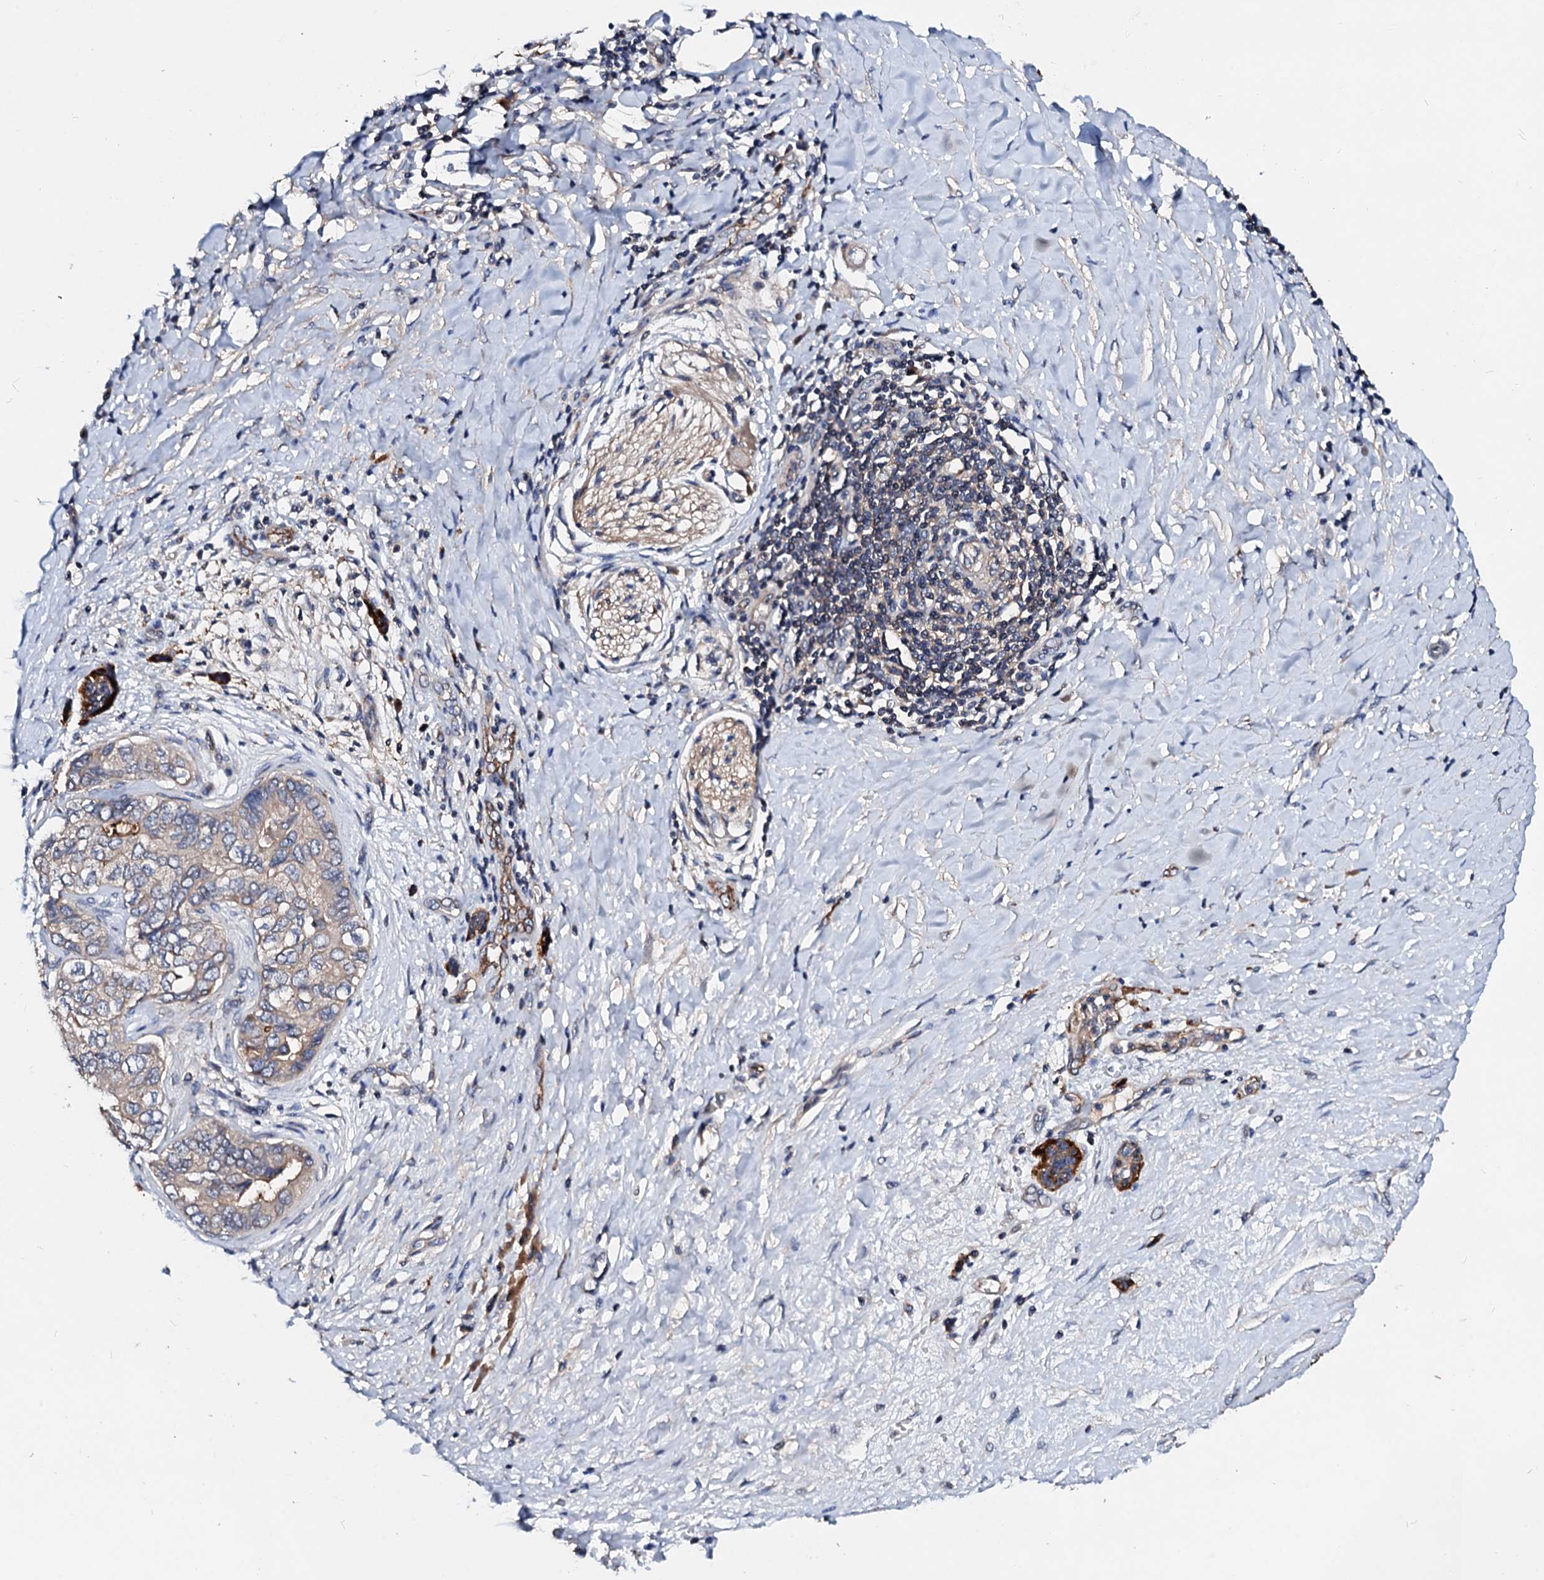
{"staining": {"intensity": "moderate", "quantity": "25%-75%", "location": "cytoplasmic/membranous"}, "tissue": "pancreatic cancer", "cell_type": "Tumor cells", "image_type": "cancer", "snomed": [{"axis": "morphology", "description": "Adenocarcinoma, NOS"}, {"axis": "topography", "description": "Pancreas"}], "caption": "Immunohistochemical staining of pancreatic cancer exhibits moderate cytoplasmic/membranous protein expression in about 25%-75% of tumor cells.", "gene": "FIBIN", "patient": {"sex": "male", "age": 51}}